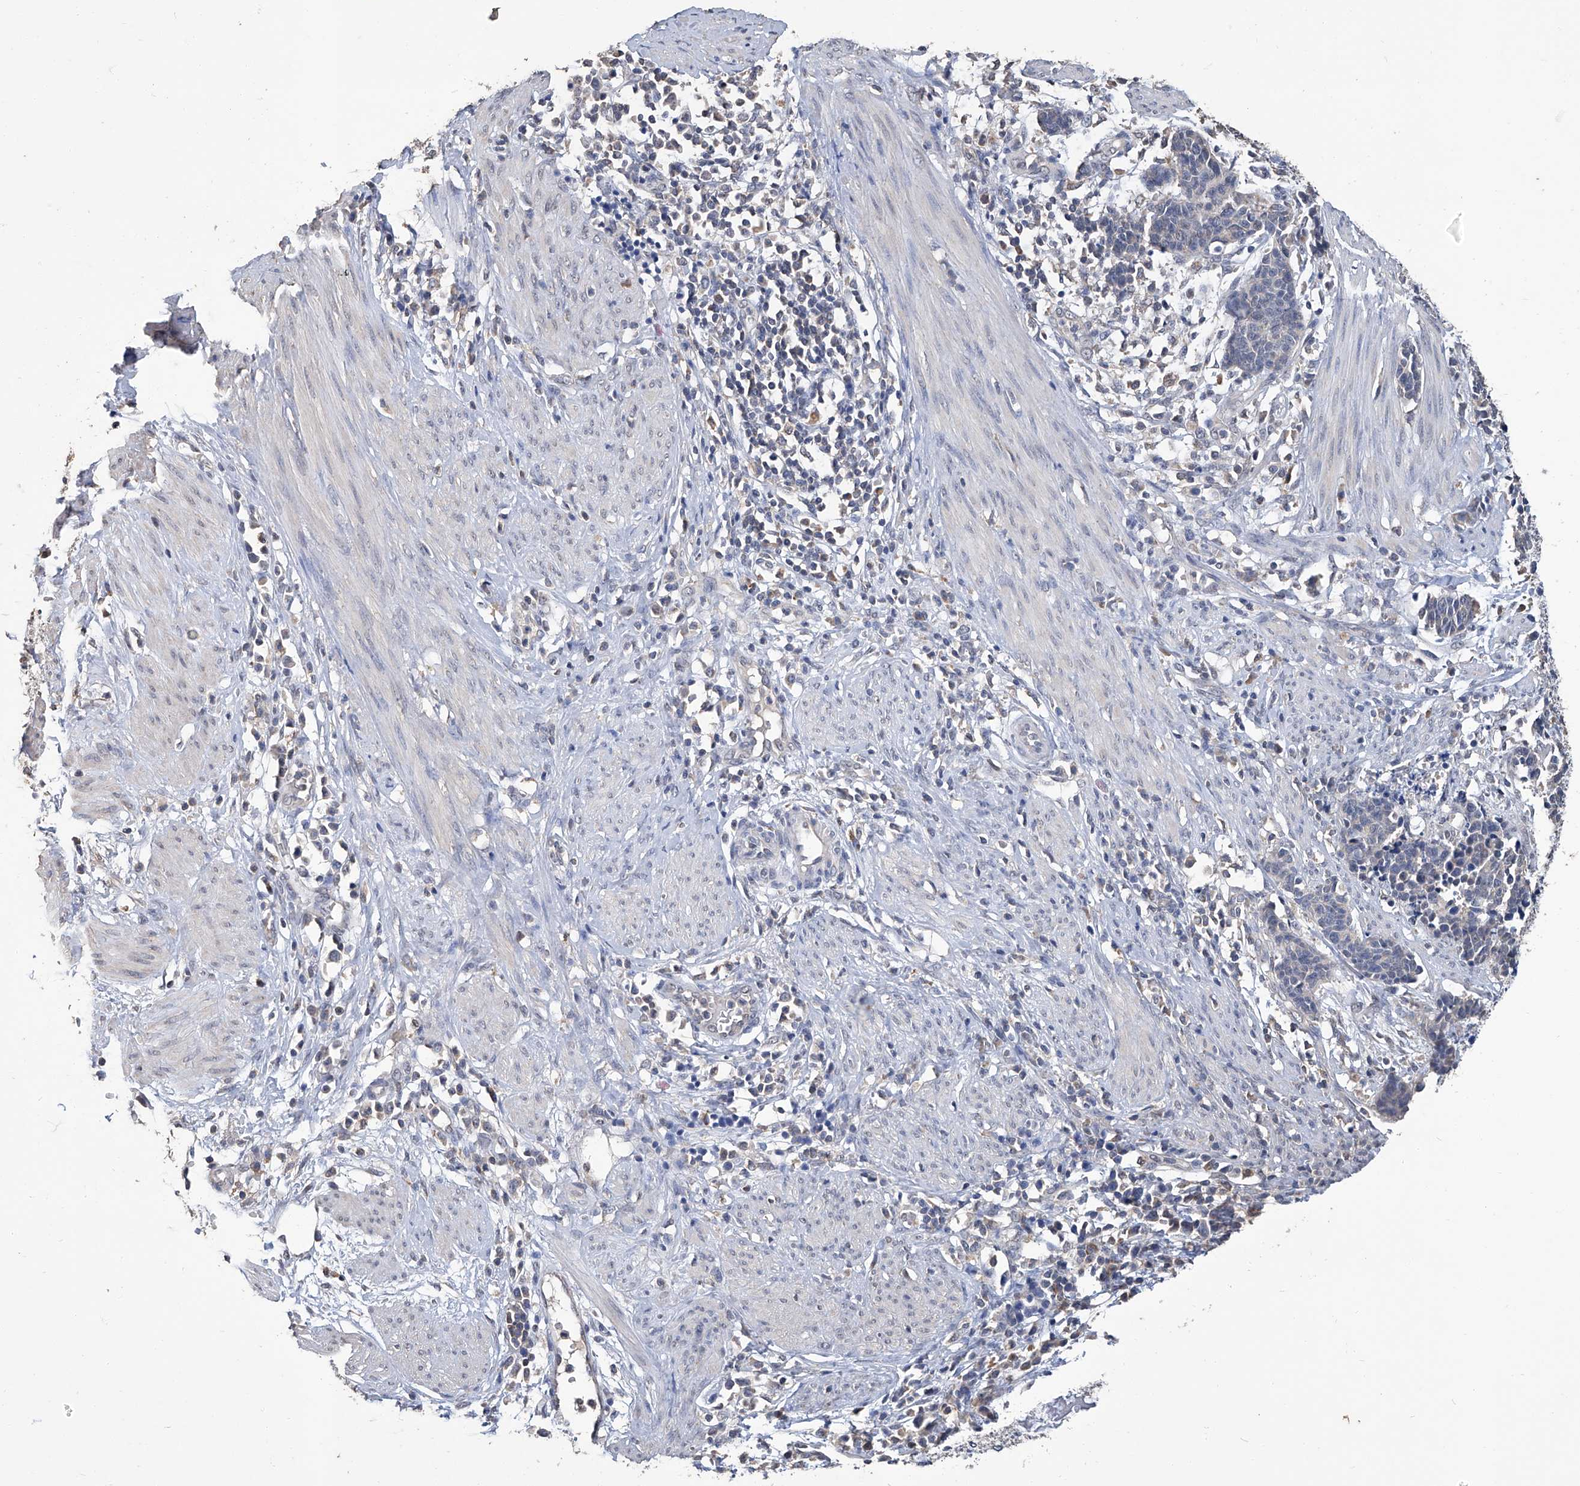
{"staining": {"intensity": "negative", "quantity": "none", "location": "none"}, "tissue": "cervical cancer", "cell_type": "Tumor cells", "image_type": "cancer", "snomed": [{"axis": "morphology", "description": "Squamous cell carcinoma, NOS"}, {"axis": "topography", "description": "Cervix"}], "caption": "Immunohistochemistry (IHC) of cervical cancer (squamous cell carcinoma) reveals no positivity in tumor cells. (DAB (3,3'-diaminobenzidine) immunohistochemistry (IHC), high magnification).", "gene": "GPT", "patient": {"sex": "female", "age": 35}}